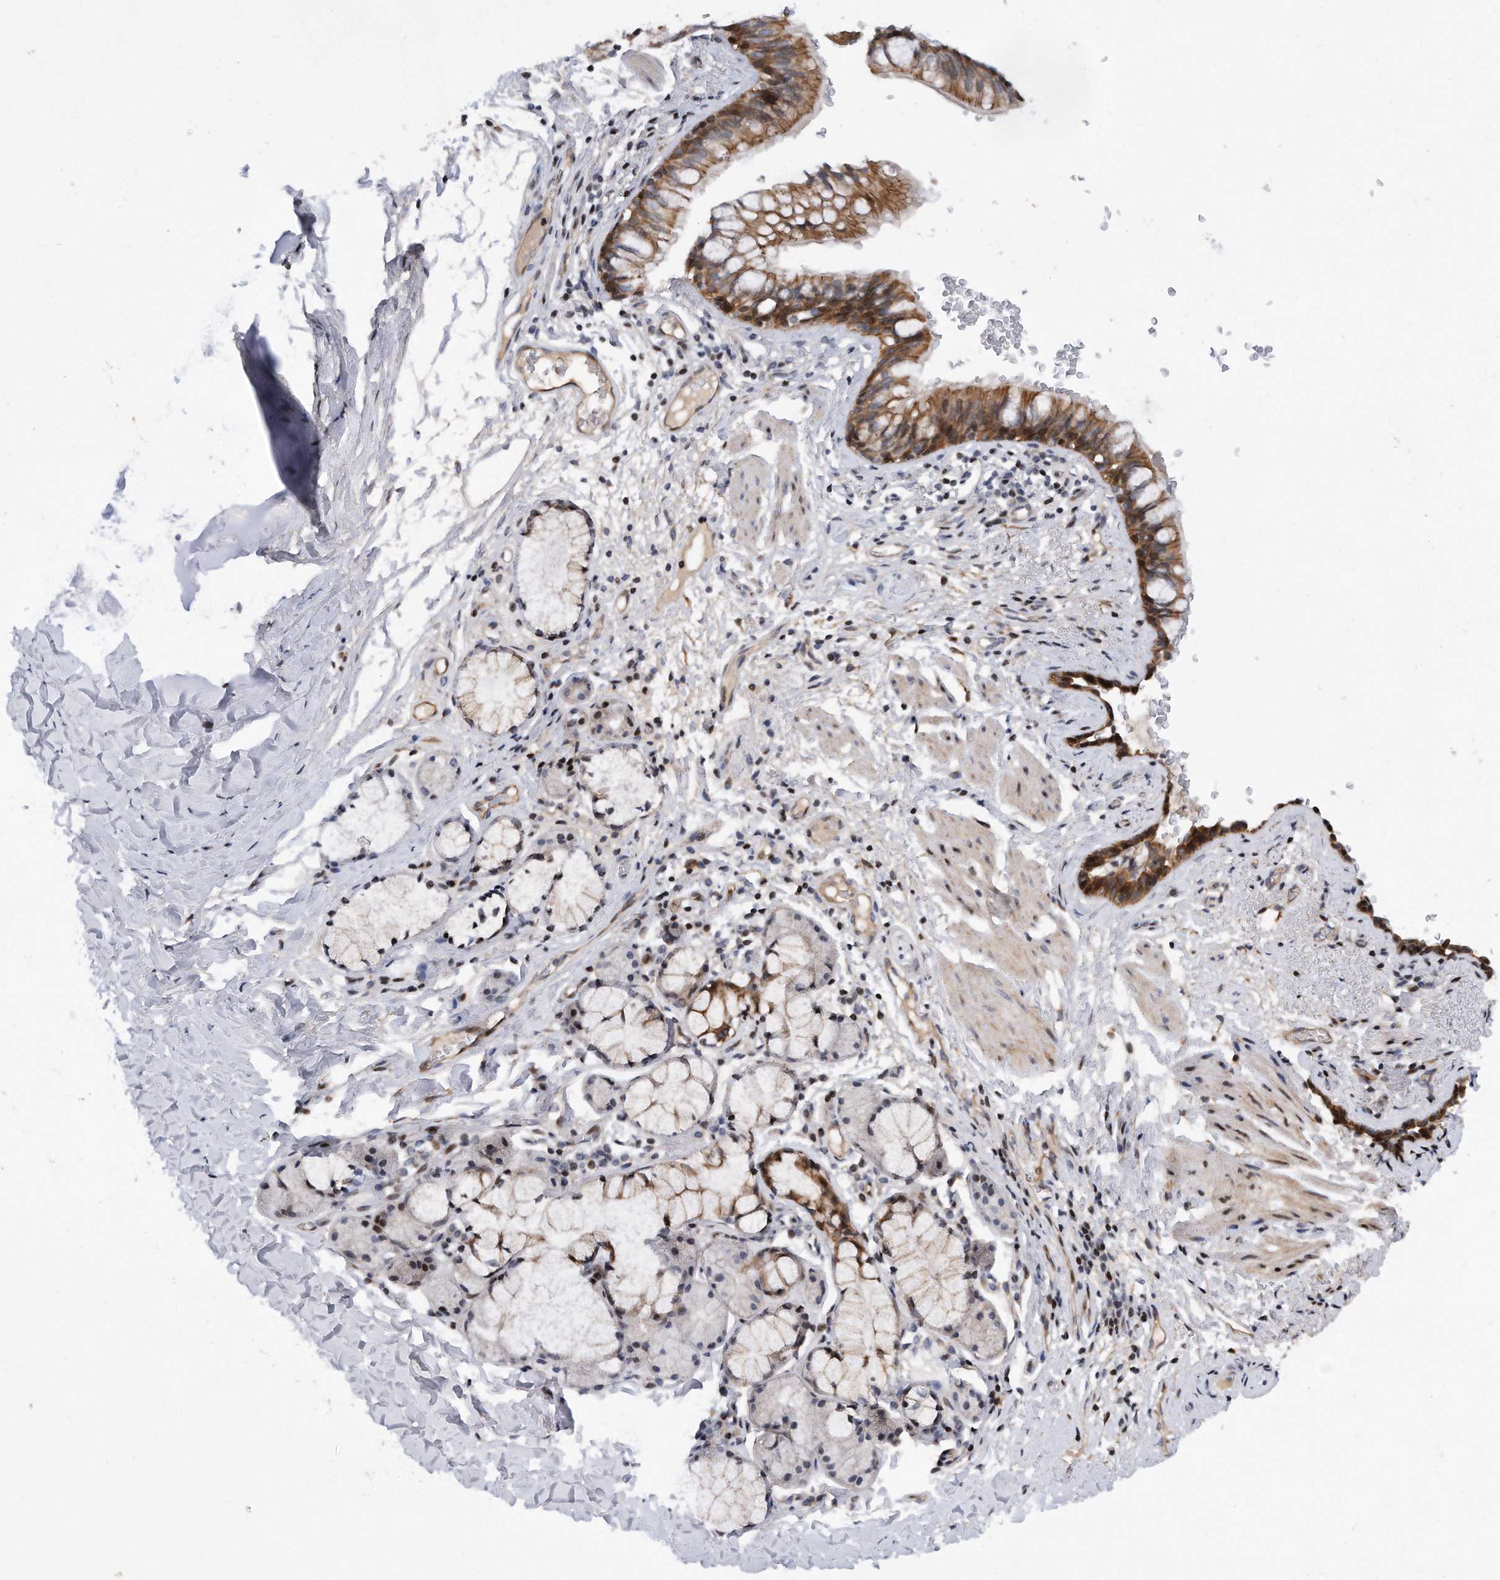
{"staining": {"intensity": "strong", "quantity": ">75%", "location": "cytoplasmic/membranous"}, "tissue": "bronchus", "cell_type": "Respiratory epithelial cells", "image_type": "normal", "snomed": [{"axis": "morphology", "description": "Normal tissue, NOS"}, {"axis": "topography", "description": "Cartilage tissue"}, {"axis": "topography", "description": "Bronchus"}], "caption": "Respiratory epithelial cells demonstrate strong cytoplasmic/membranous staining in approximately >75% of cells in unremarkable bronchus. The protein of interest is shown in brown color, while the nuclei are stained blue.", "gene": "CDH12", "patient": {"sex": "female", "age": 36}}